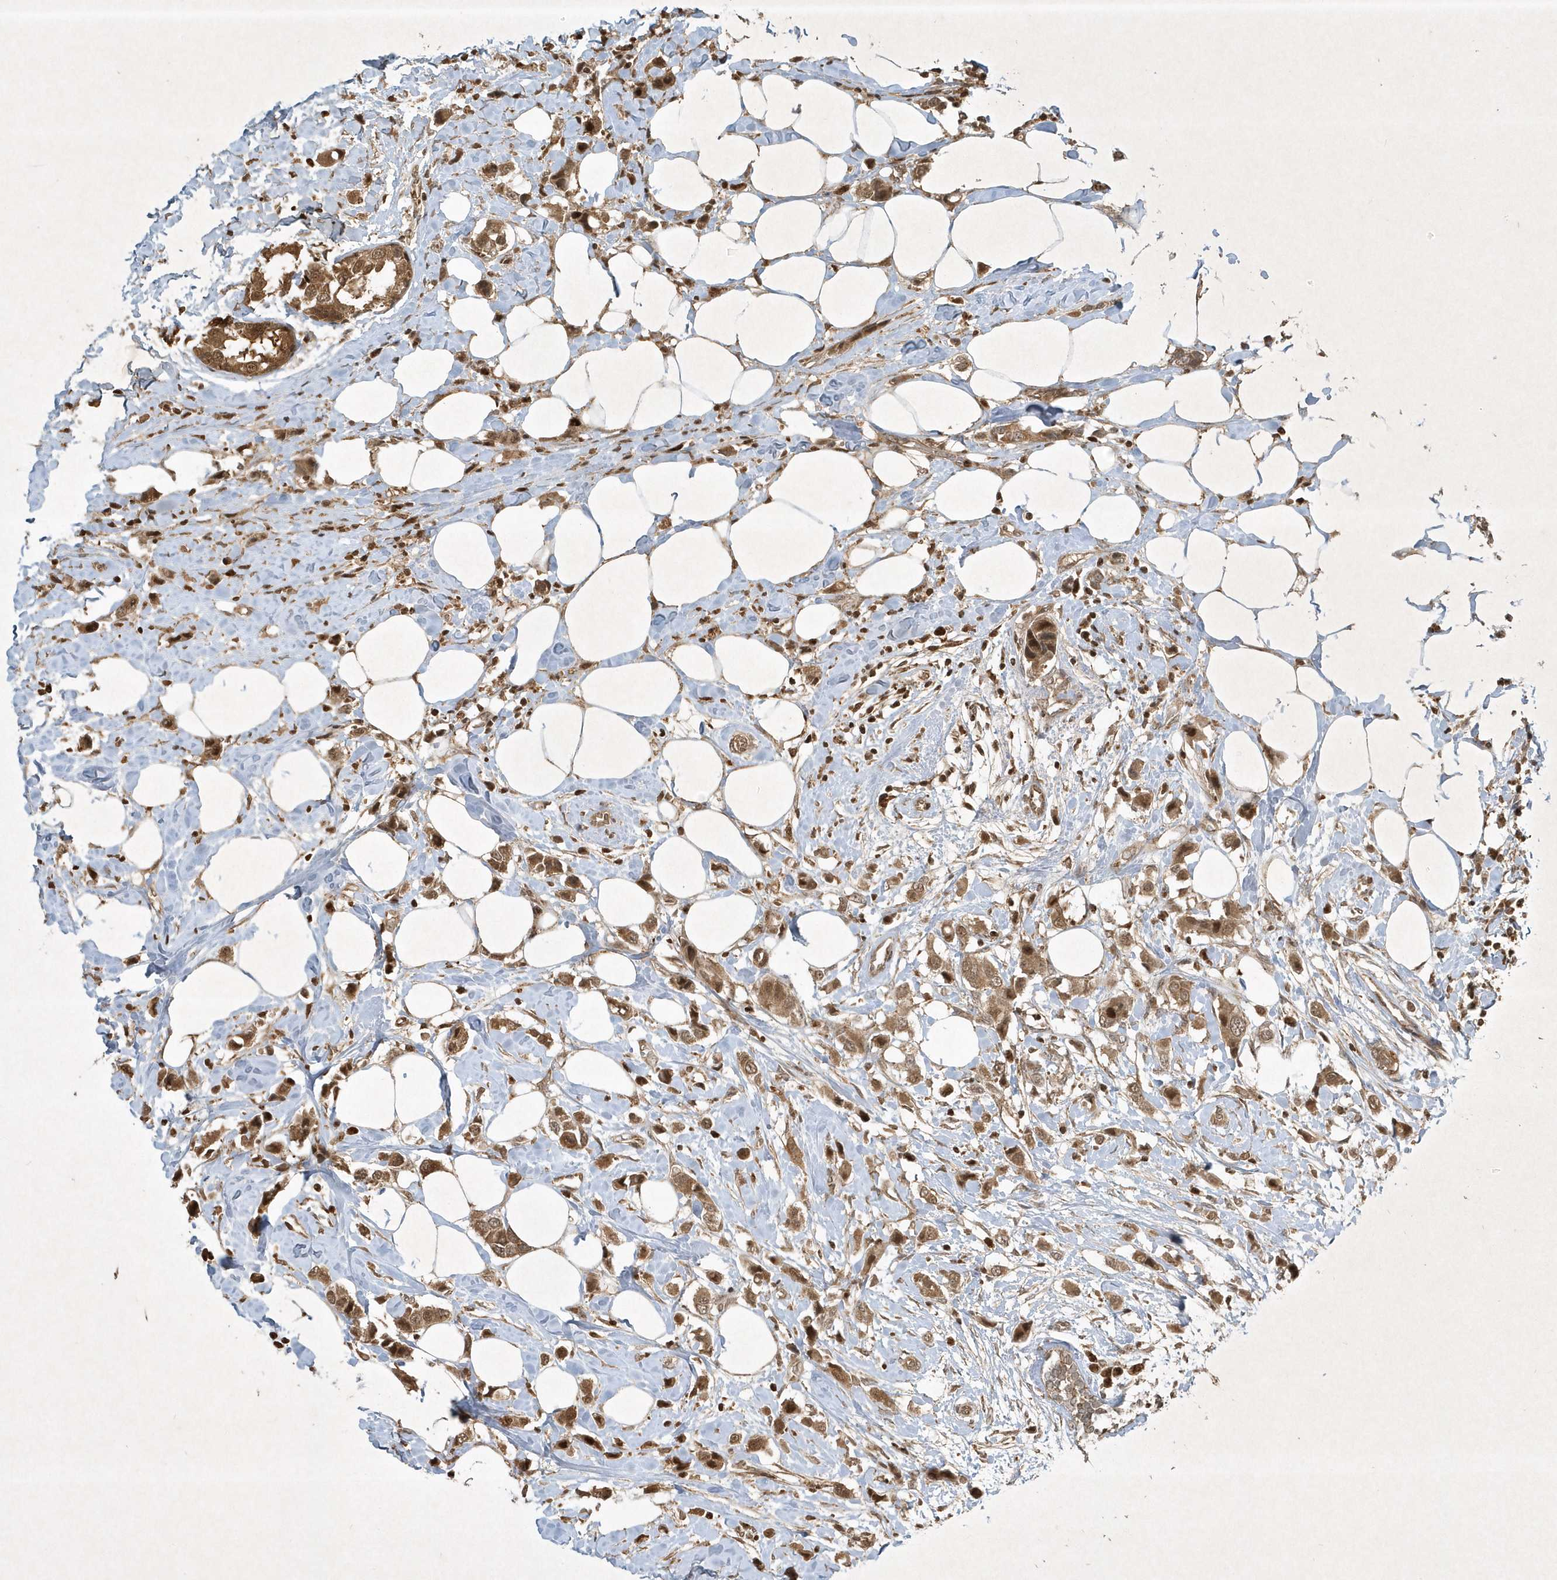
{"staining": {"intensity": "moderate", "quantity": ">75%", "location": "cytoplasmic/membranous"}, "tissue": "breast cancer", "cell_type": "Tumor cells", "image_type": "cancer", "snomed": [{"axis": "morphology", "description": "Normal tissue, NOS"}, {"axis": "morphology", "description": "Duct carcinoma"}, {"axis": "topography", "description": "Breast"}], "caption": "Immunohistochemical staining of human breast cancer shows medium levels of moderate cytoplasmic/membranous protein expression in approximately >75% of tumor cells. Using DAB (3,3'-diaminobenzidine) (brown) and hematoxylin (blue) stains, captured at high magnification using brightfield microscopy.", "gene": "PLTP", "patient": {"sex": "female", "age": 50}}